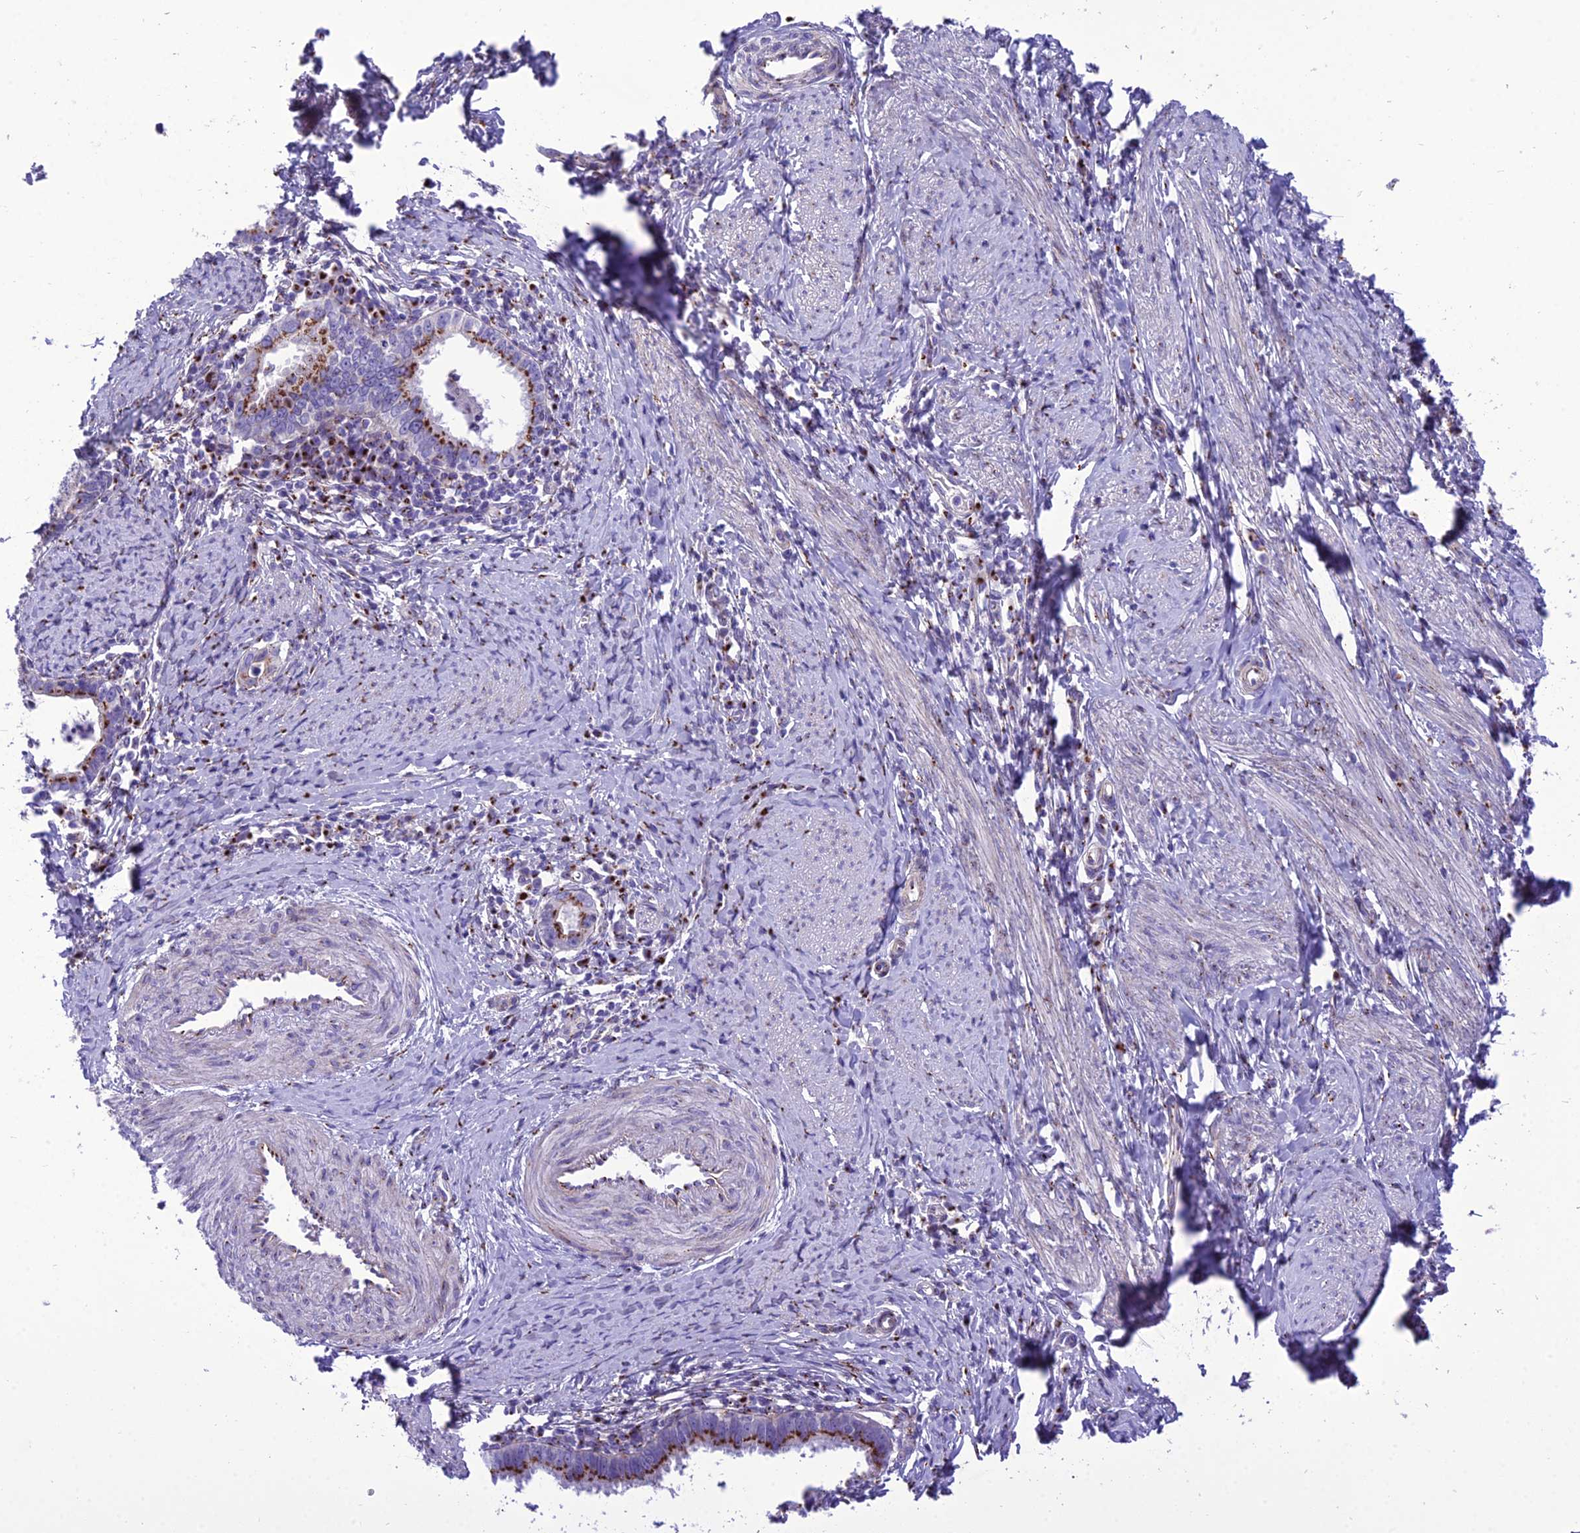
{"staining": {"intensity": "moderate", "quantity": ">75%", "location": "cytoplasmic/membranous"}, "tissue": "cervical cancer", "cell_type": "Tumor cells", "image_type": "cancer", "snomed": [{"axis": "morphology", "description": "Adenocarcinoma, NOS"}, {"axis": "topography", "description": "Cervix"}], "caption": "An image showing moderate cytoplasmic/membranous staining in approximately >75% of tumor cells in cervical adenocarcinoma, as visualized by brown immunohistochemical staining.", "gene": "GOLM2", "patient": {"sex": "female", "age": 36}}